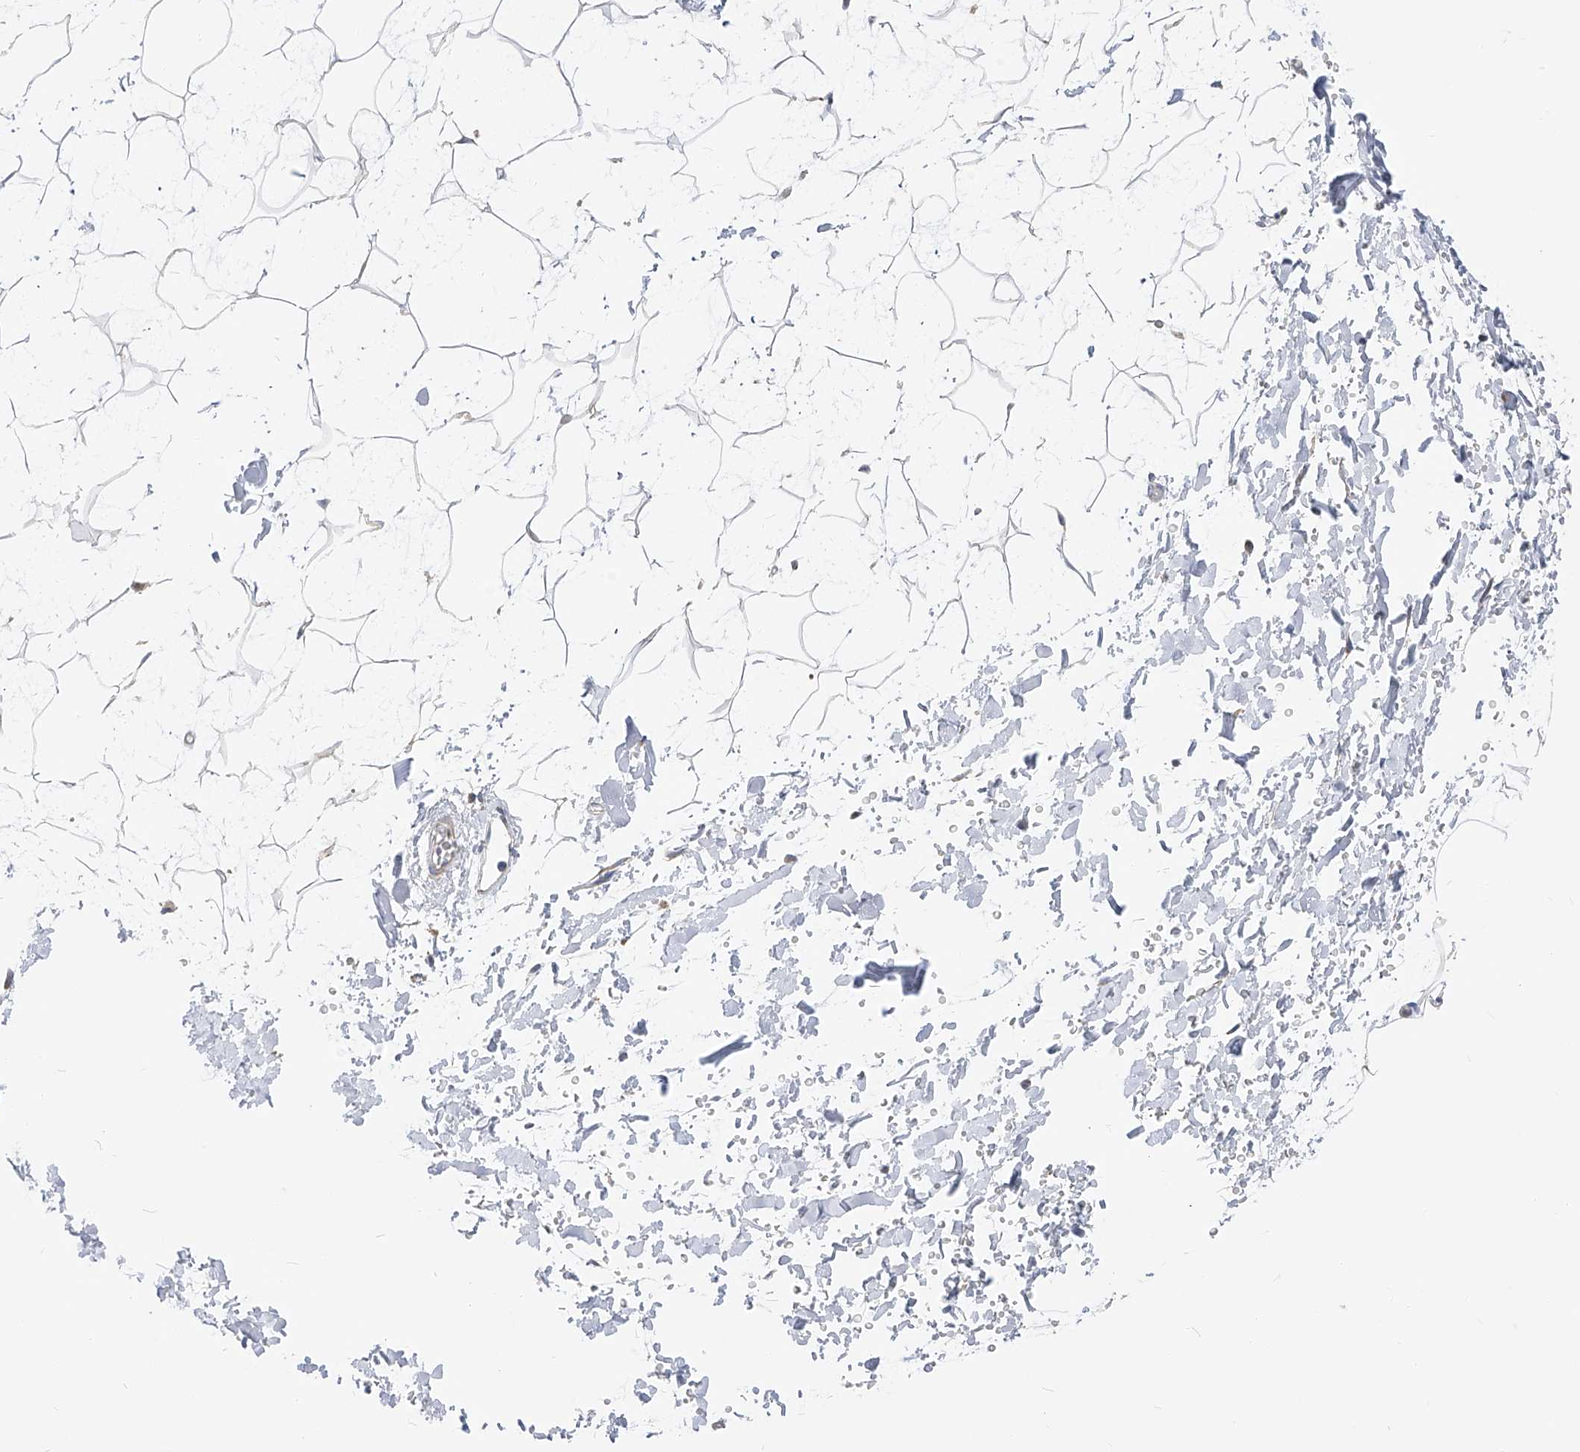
{"staining": {"intensity": "negative", "quantity": "none", "location": "none"}, "tissue": "adipose tissue", "cell_type": "Adipocytes", "image_type": "normal", "snomed": [{"axis": "morphology", "description": "Normal tissue, NOS"}, {"axis": "topography", "description": "Soft tissue"}], "caption": "Image shows no significant protein expression in adipocytes of unremarkable adipose tissue.", "gene": "UFL1", "patient": {"sex": "male", "age": 72}}